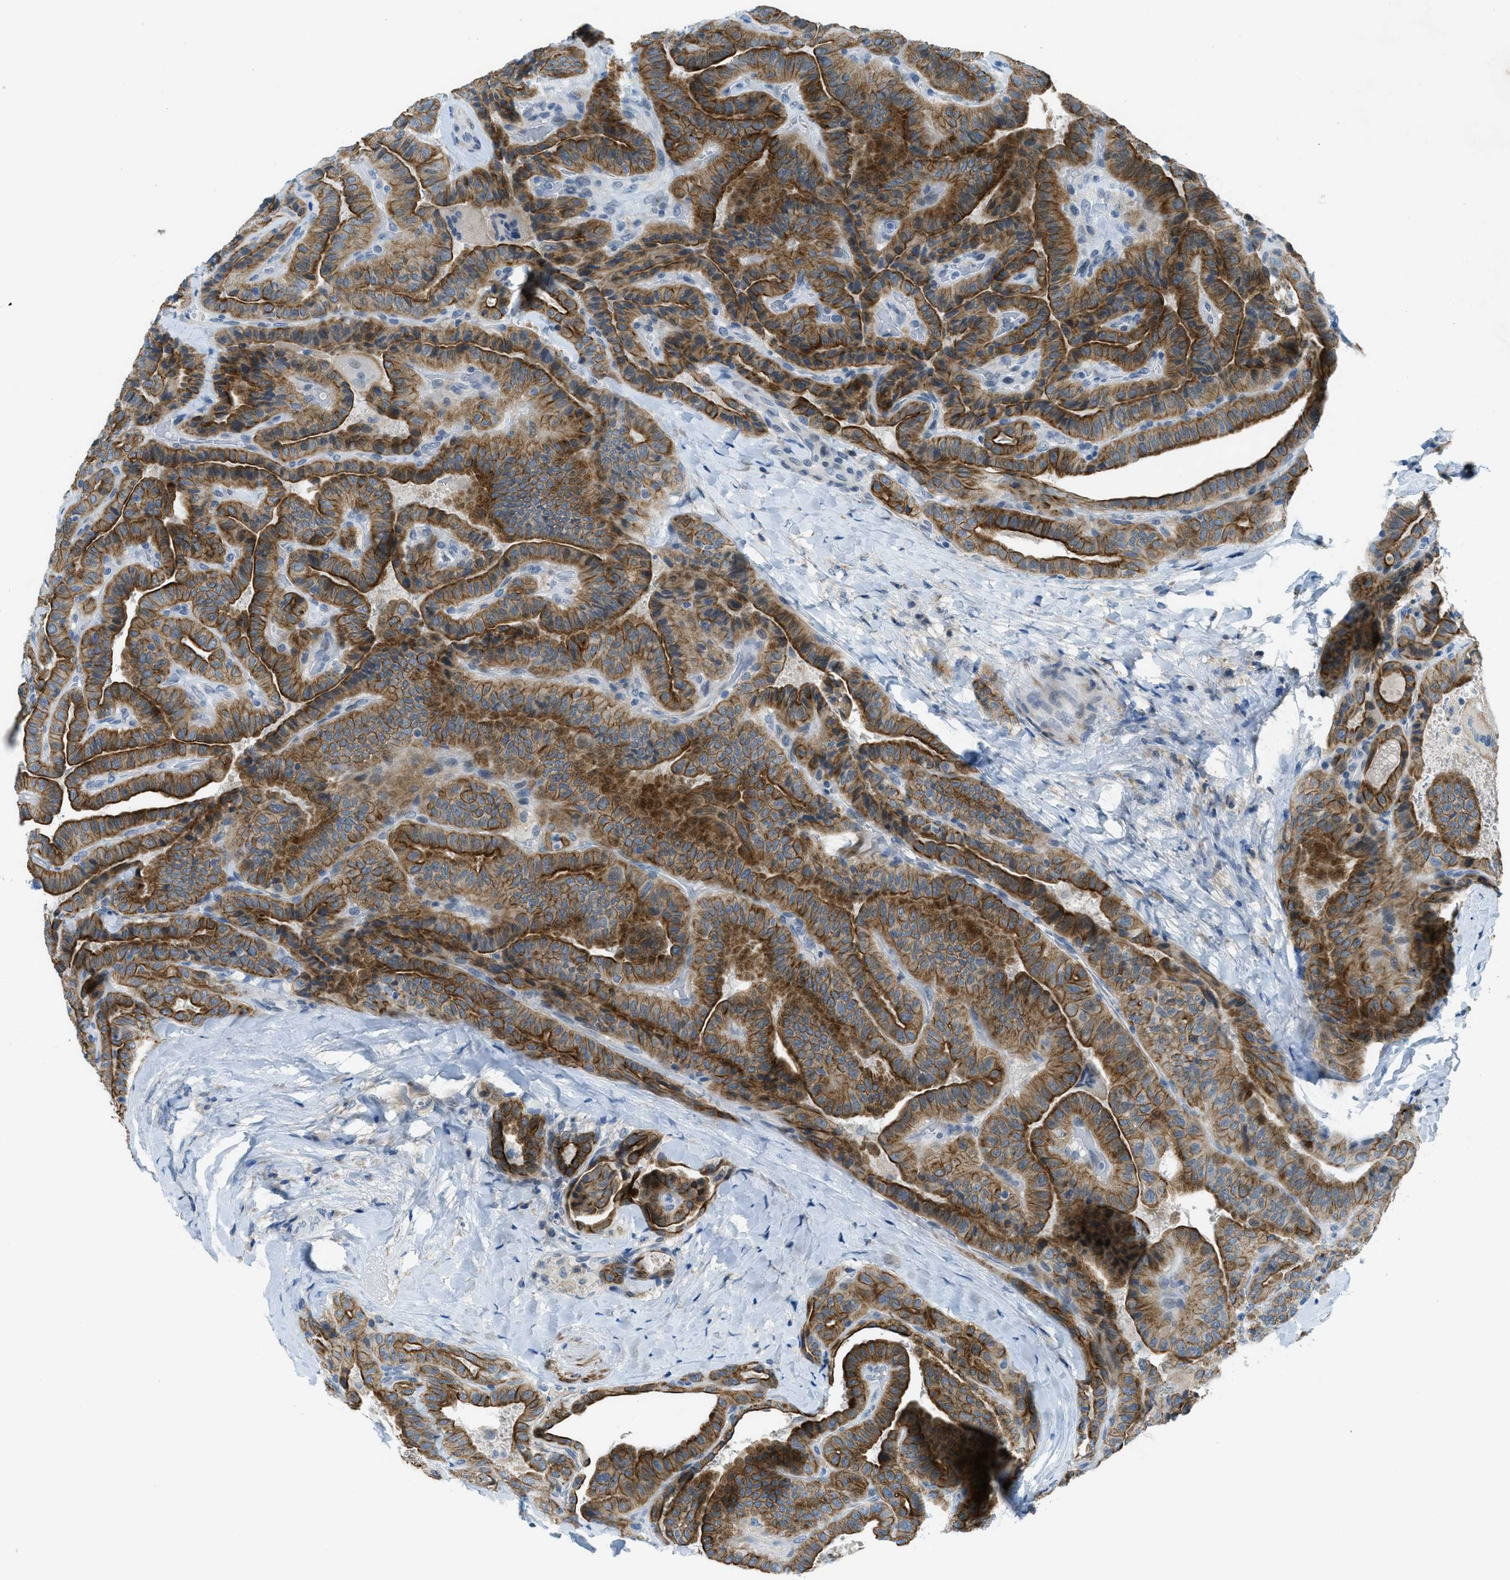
{"staining": {"intensity": "strong", "quantity": ">75%", "location": "cytoplasmic/membranous"}, "tissue": "thyroid cancer", "cell_type": "Tumor cells", "image_type": "cancer", "snomed": [{"axis": "morphology", "description": "Papillary adenocarcinoma, NOS"}, {"axis": "topography", "description": "Thyroid gland"}], "caption": "Immunohistochemistry staining of thyroid cancer, which displays high levels of strong cytoplasmic/membranous expression in approximately >75% of tumor cells indicating strong cytoplasmic/membranous protein staining. The staining was performed using DAB (brown) for protein detection and nuclei were counterstained in hematoxylin (blue).", "gene": "KLHL8", "patient": {"sex": "male", "age": 77}}